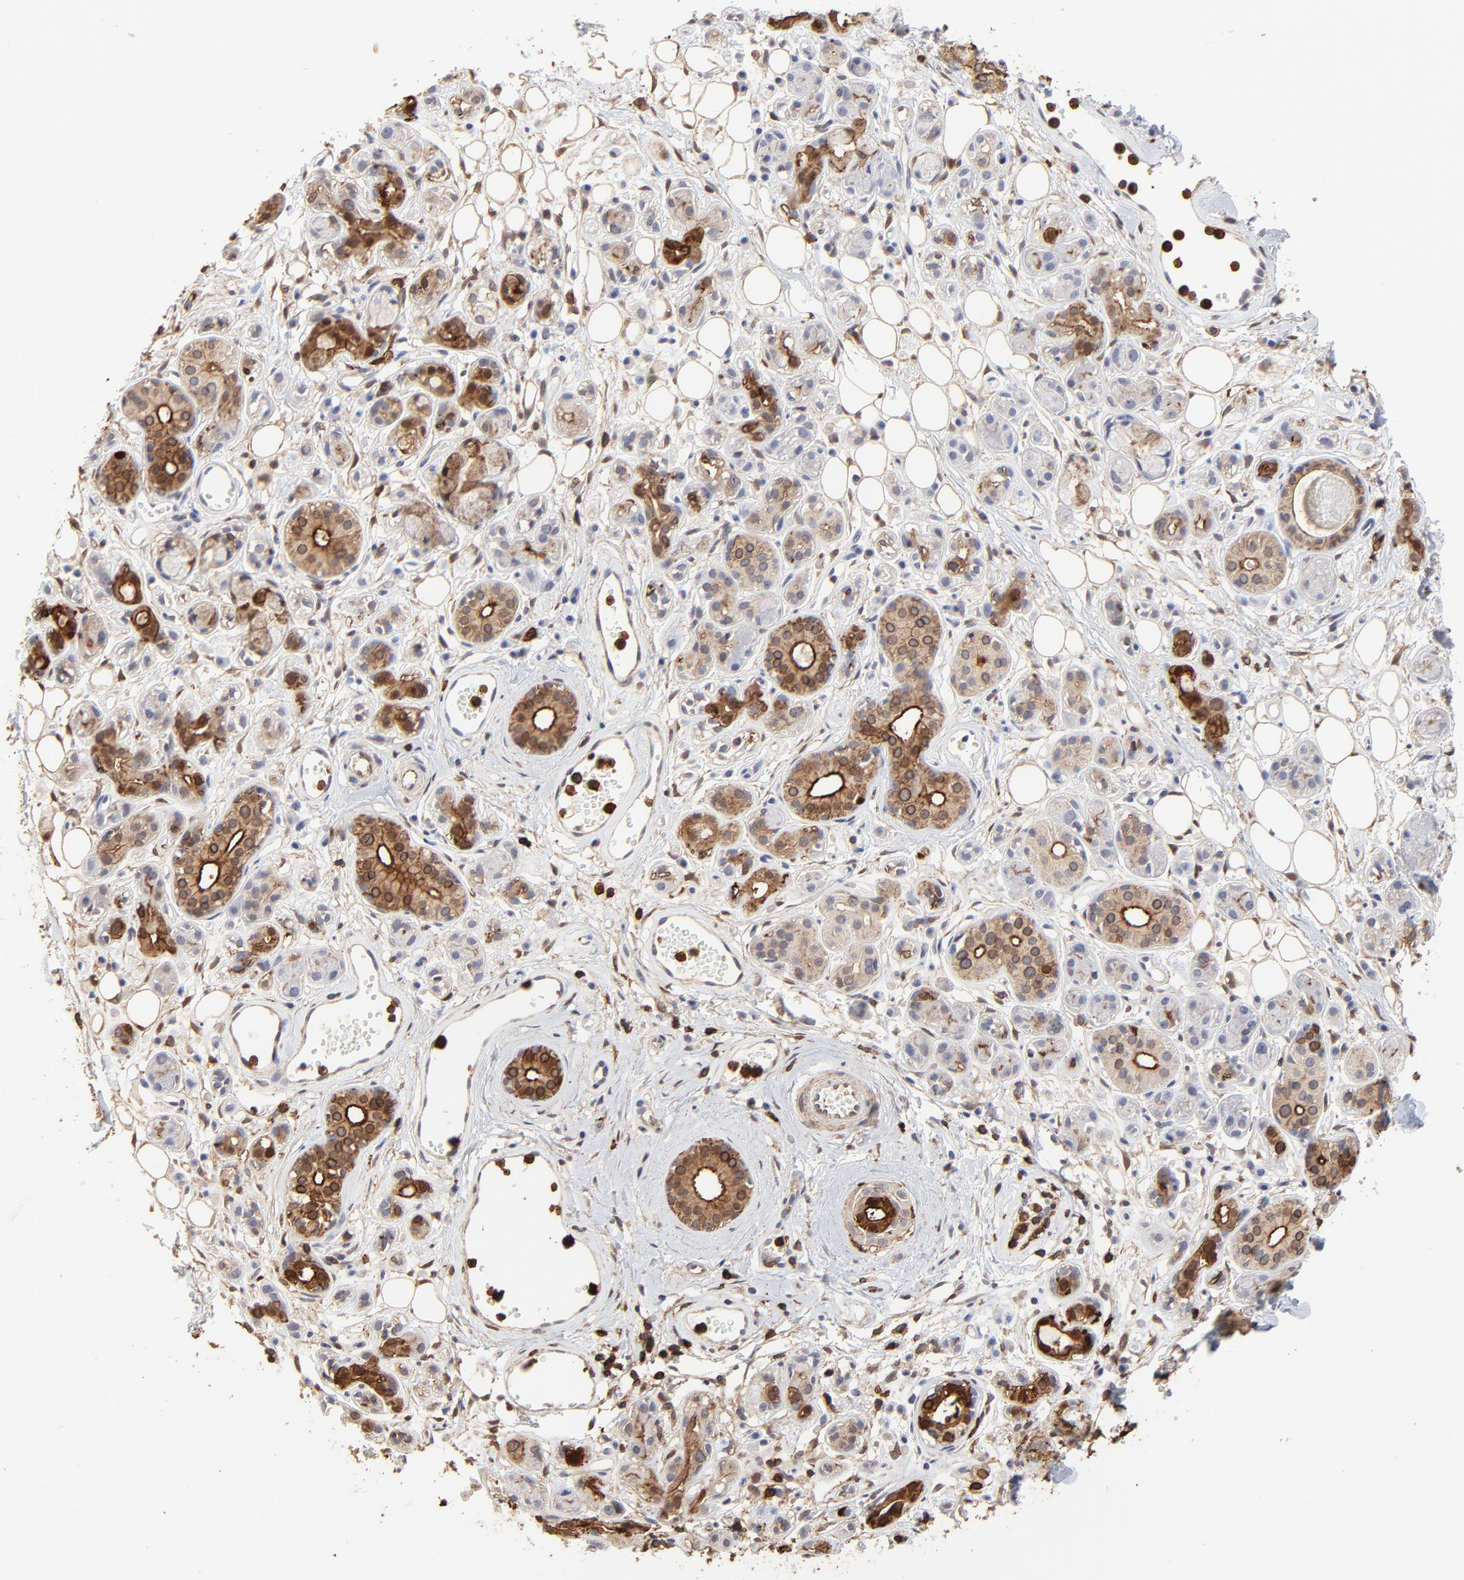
{"staining": {"intensity": "strong", "quantity": "25%-75%", "location": "cytoplasmic/membranous,nuclear"}, "tissue": "salivary gland", "cell_type": "Glandular cells", "image_type": "normal", "snomed": [{"axis": "morphology", "description": "Normal tissue, NOS"}, {"axis": "topography", "description": "Salivary gland"}], "caption": "Immunohistochemical staining of normal salivary gland reveals high levels of strong cytoplasmic/membranous,nuclear expression in approximately 25%-75% of glandular cells. (DAB (3,3'-diaminobenzidine) IHC, brown staining for protein, blue staining for nuclei).", "gene": "SLC6A14", "patient": {"sex": "male", "age": 54}}